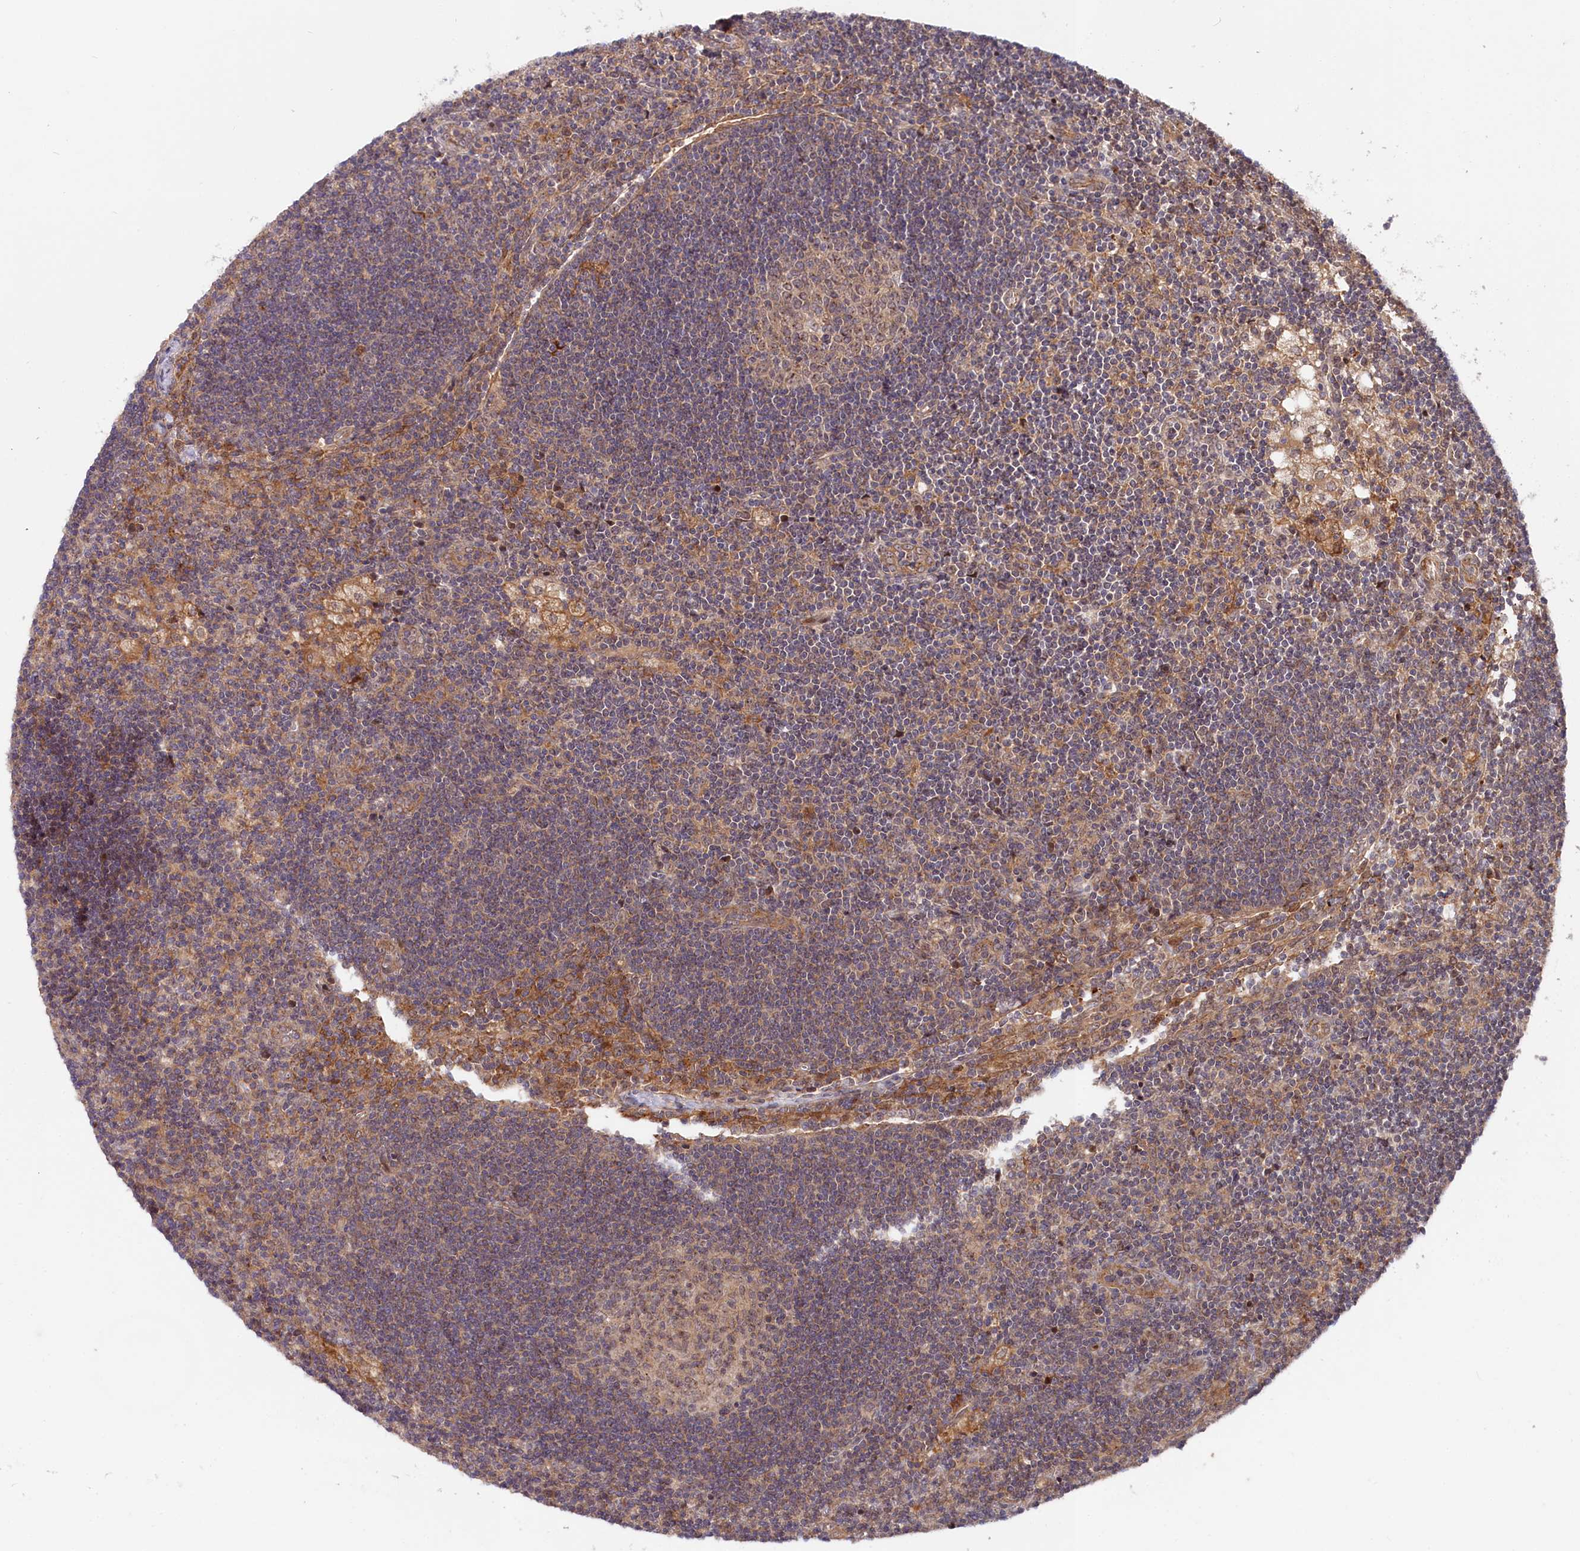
{"staining": {"intensity": "moderate", "quantity": ">75%", "location": "cytoplasmic/membranous"}, "tissue": "lymph node", "cell_type": "Germinal center cells", "image_type": "normal", "snomed": [{"axis": "morphology", "description": "Normal tissue, NOS"}, {"axis": "topography", "description": "Lymph node"}], "caption": "Protein staining of unremarkable lymph node exhibits moderate cytoplasmic/membranous expression in approximately >75% of germinal center cells.", "gene": "NEDD1", "patient": {"sex": "male", "age": 24}}